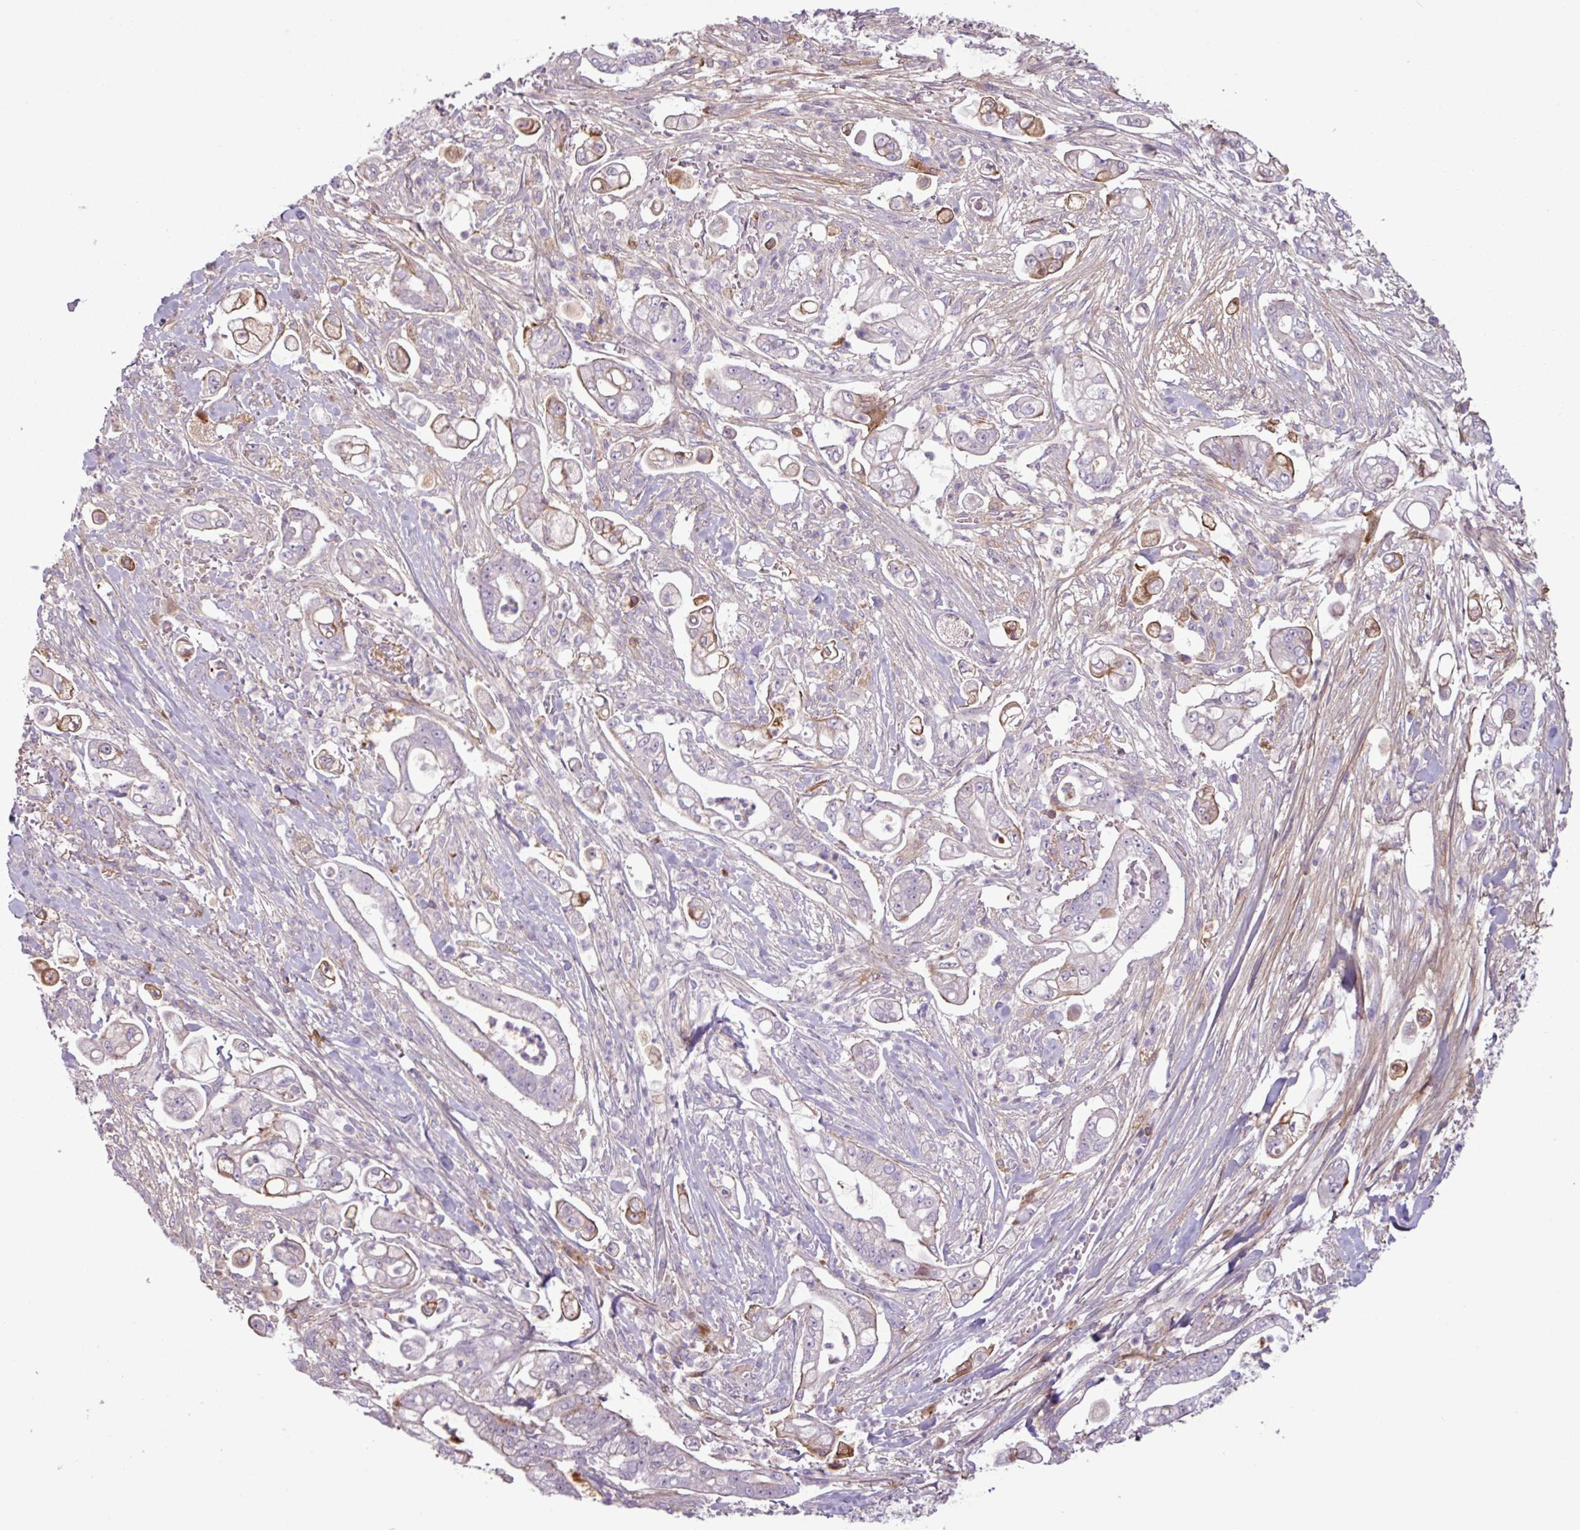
{"staining": {"intensity": "moderate", "quantity": "<25%", "location": "cytoplasmic/membranous"}, "tissue": "pancreatic cancer", "cell_type": "Tumor cells", "image_type": "cancer", "snomed": [{"axis": "morphology", "description": "Adenocarcinoma, NOS"}, {"axis": "topography", "description": "Pancreas"}], "caption": "Pancreatic cancer stained with DAB IHC demonstrates low levels of moderate cytoplasmic/membranous positivity in about <25% of tumor cells.", "gene": "C4B", "patient": {"sex": "female", "age": 69}}